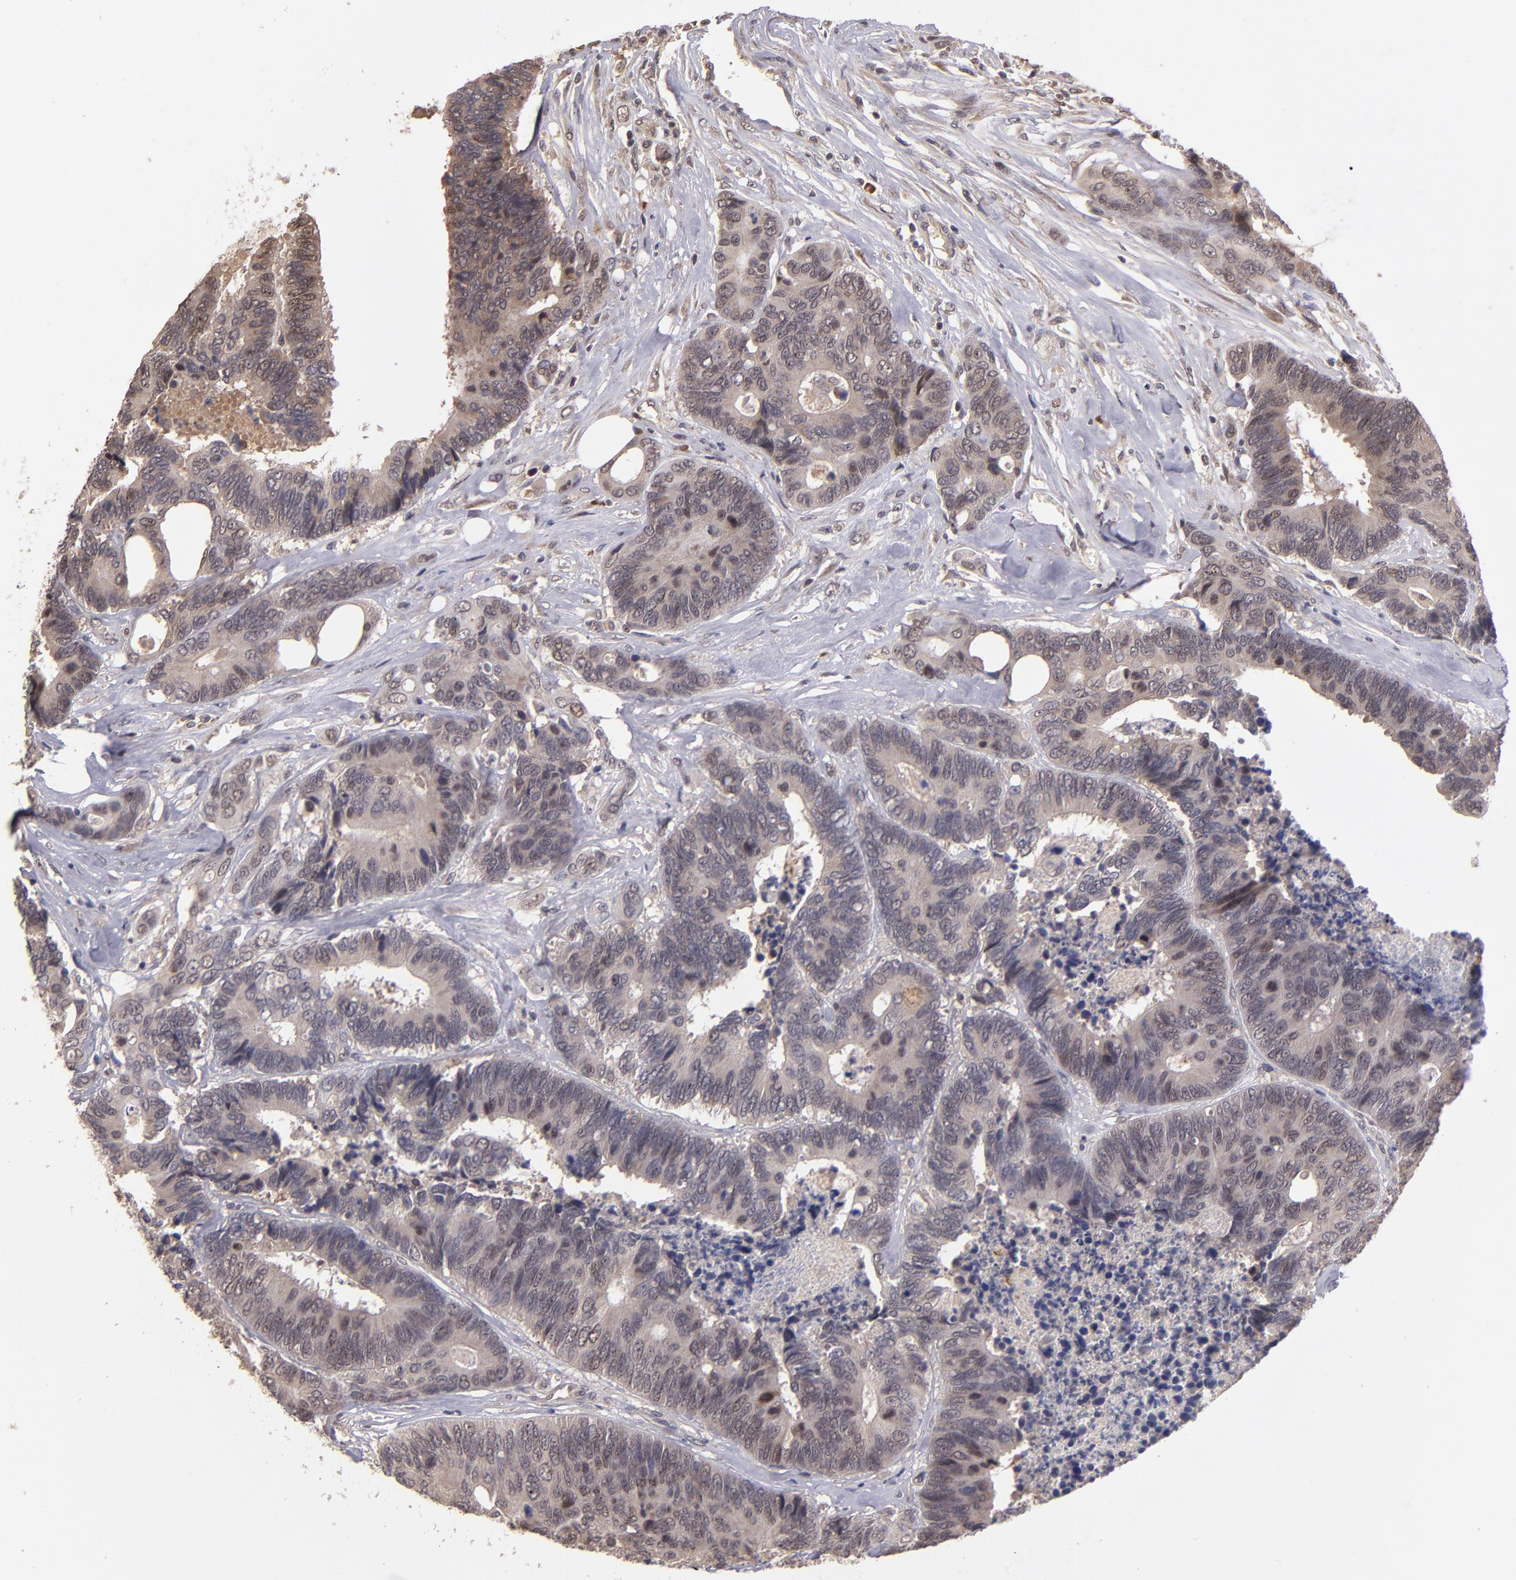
{"staining": {"intensity": "weak", "quantity": "<25%", "location": "nuclear"}, "tissue": "colorectal cancer", "cell_type": "Tumor cells", "image_type": "cancer", "snomed": [{"axis": "morphology", "description": "Adenocarcinoma, NOS"}, {"axis": "topography", "description": "Rectum"}], "caption": "IHC of adenocarcinoma (colorectal) shows no positivity in tumor cells.", "gene": "ABHD12B", "patient": {"sex": "male", "age": 55}}